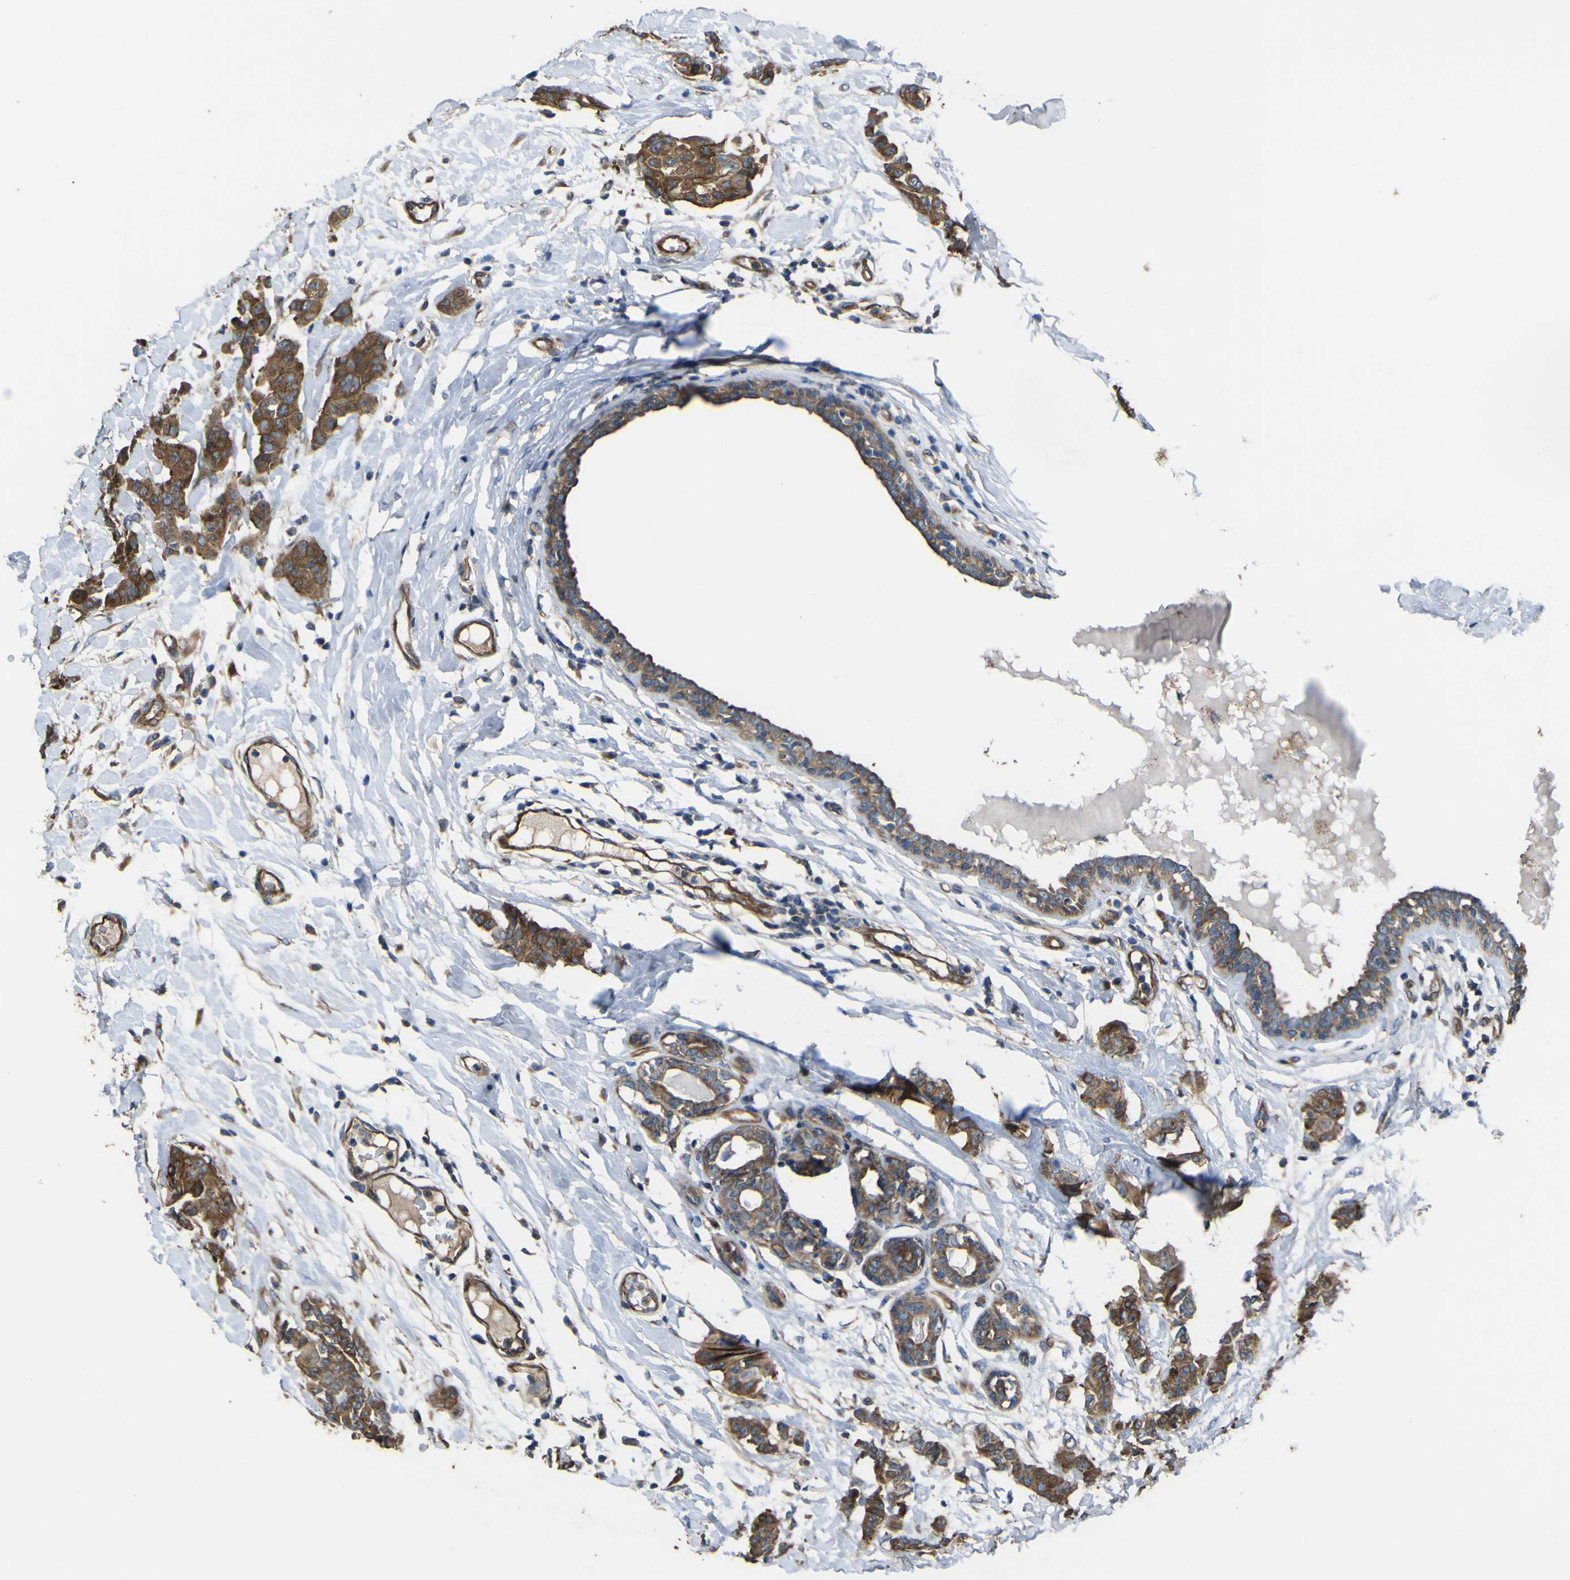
{"staining": {"intensity": "strong", "quantity": ">75%", "location": "cytoplasmic/membranous"}, "tissue": "breast cancer", "cell_type": "Tumor cells", "image_type": "cancer", "snomed": [{"axis": "morphology", "description": "Normal tissue, NOS"}, {"axis": "morphology", "description": "Duct carcinoma"}, {"axis": "topography", "description": "Breast"}], "caption": "Immunohistochemistry (DAB (3,3'-diaminobenzidine)) staining of breast invasive ductal carcinoma demonstrates strong cytoplasmic/membranous protein staining in about >75% of tumor cells. (DAB IHC with brightfield microscopy, high magnification).", "gene": "FBXO30", "patient": {"sex": "female", "age": 40}}